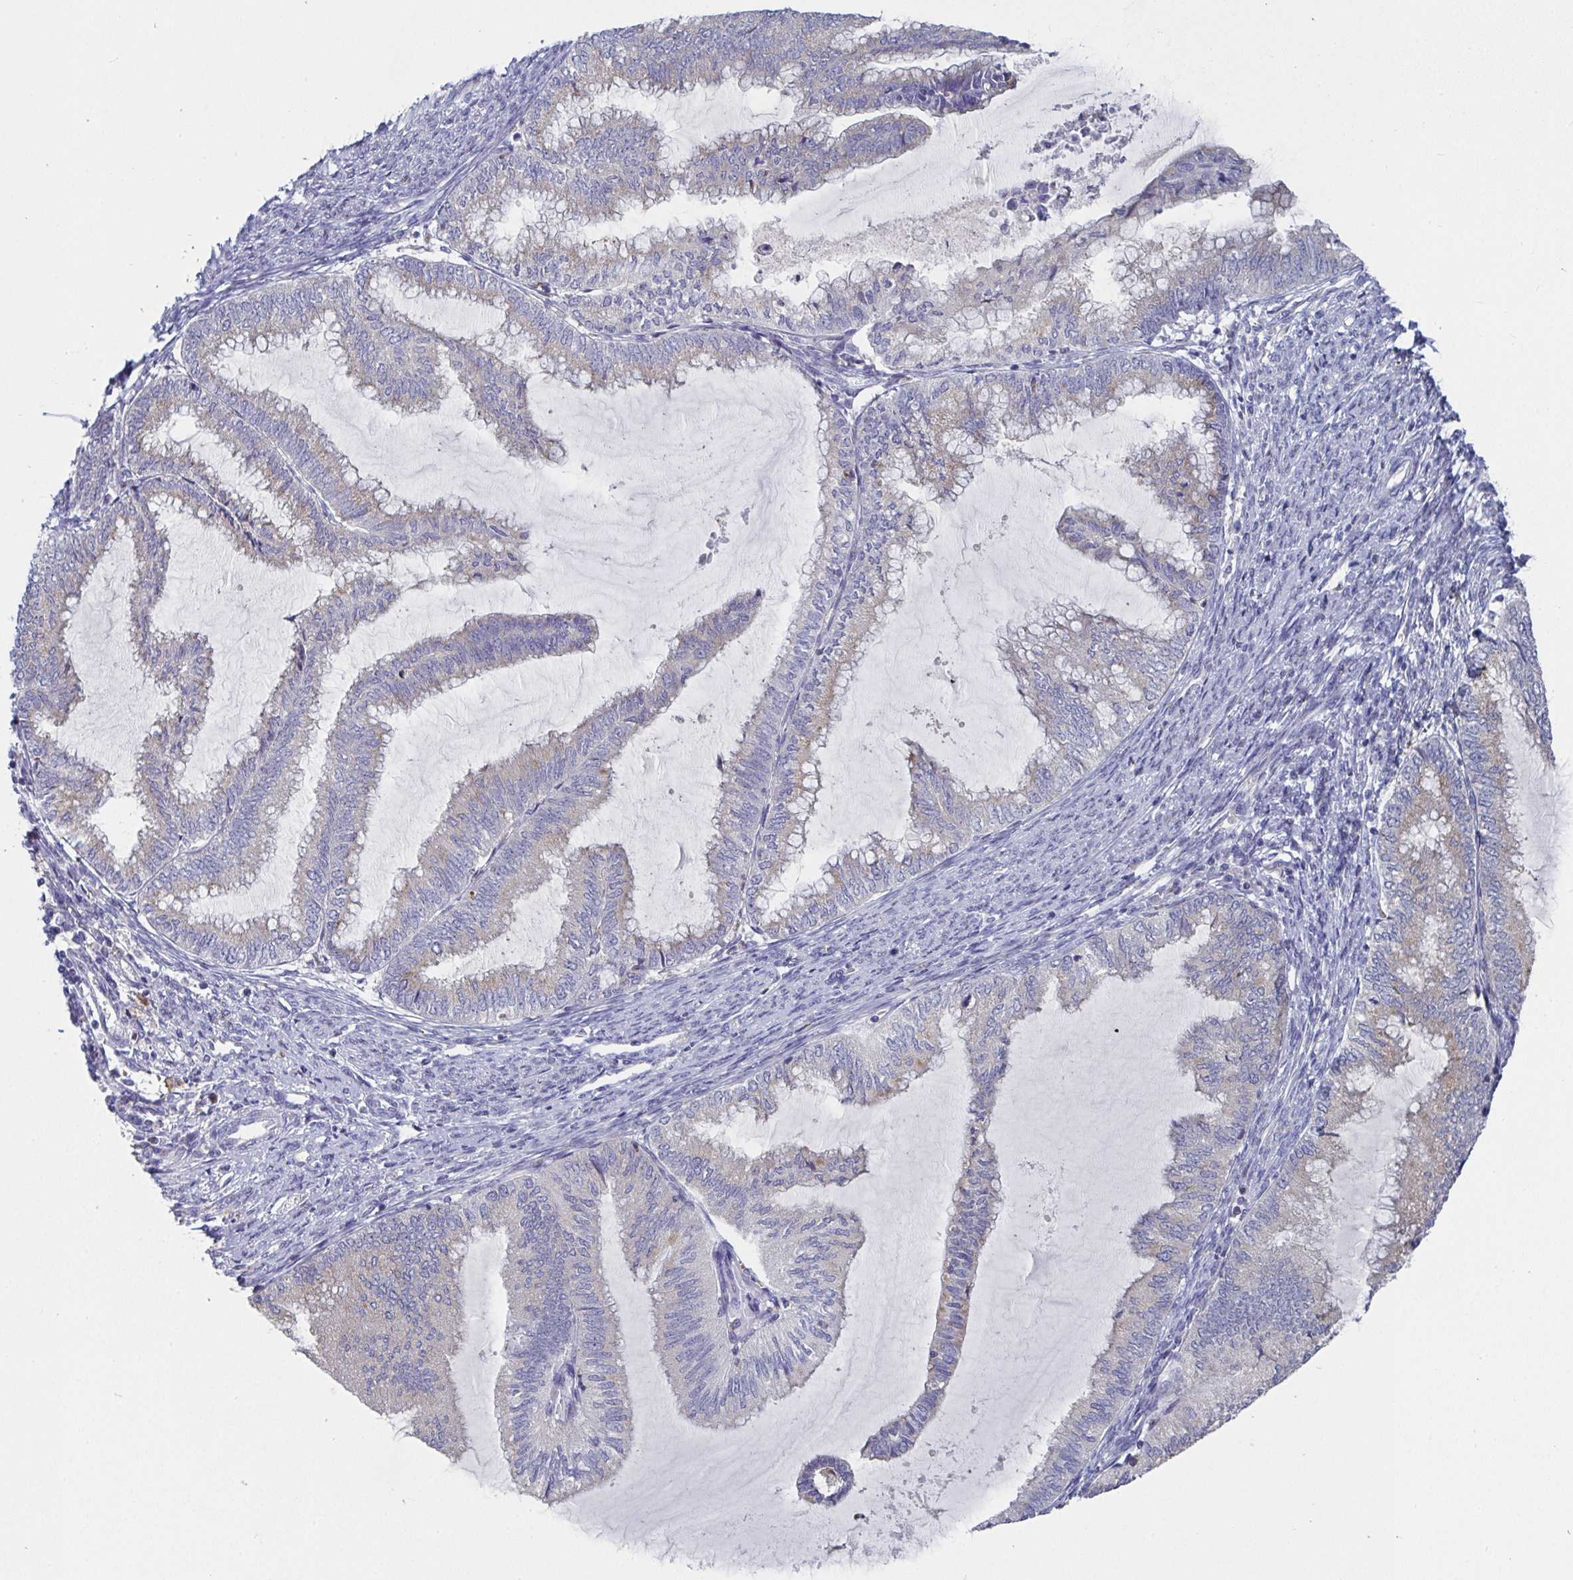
{"staining": {"intensity": "negative", "quantity": "none", "location": "none"}, "tissue": "endometrial cancer", "cell_type": "Tumor cells", "image_type": "cancer", "snomed": [{"axis": "morphology", "description": "Adenocarcinoma, NOS"}, {"axis": "topography", "description": "Endometrium"}], "caption": "IHC image of adenocarcinoma (endometrial) stained for a protein (brown), which displays no expression in tumor cells. (DAB (3,3'-diaminobenzidine) immunohistochemistry with hematoxylin counter stain).", "gene": "TAS2R39", "patient": {"sex": "female", "age": 79}}